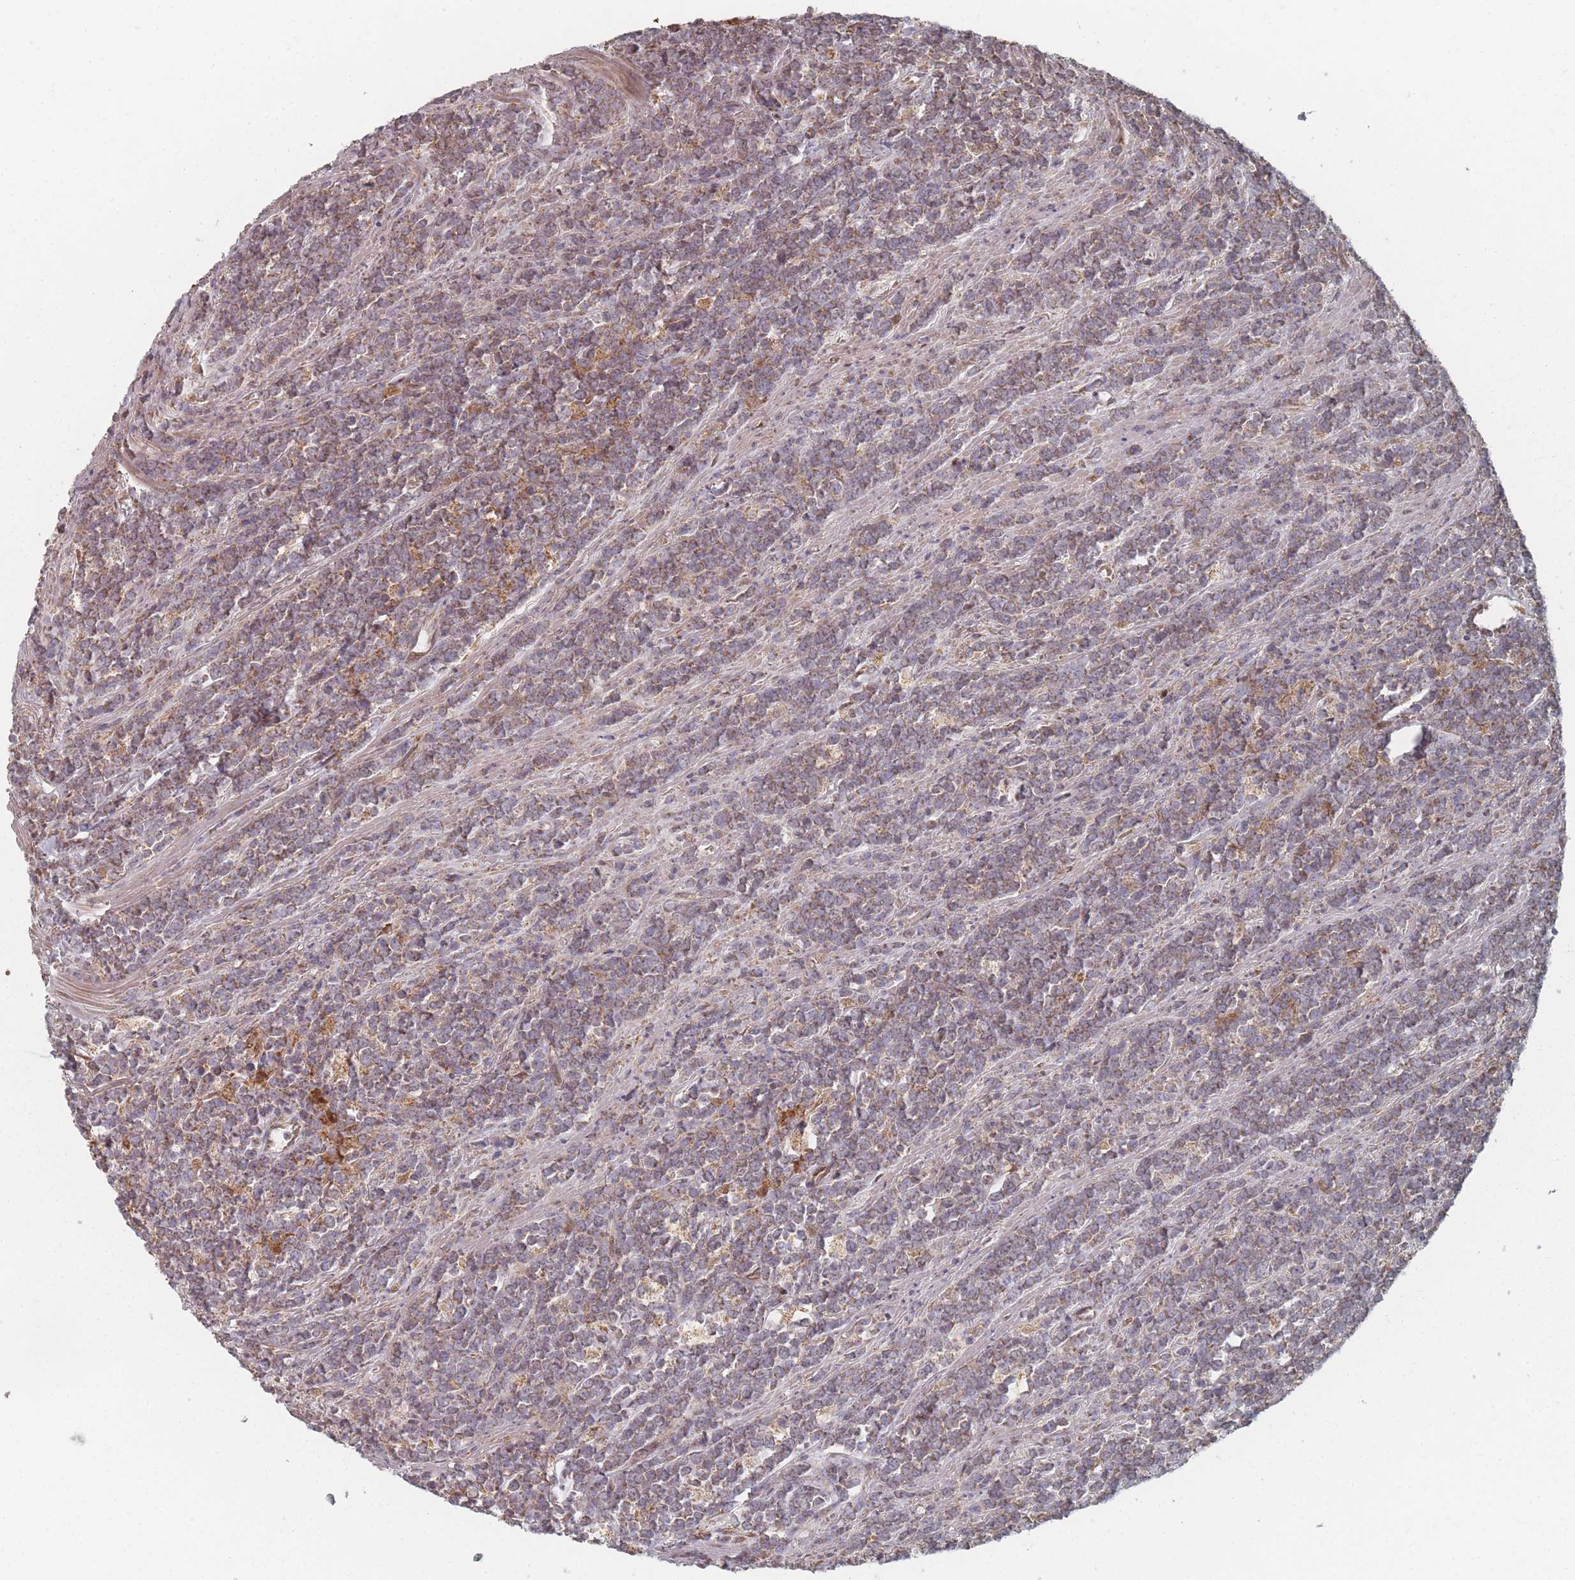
{"staining": {"intensity": "moderate", "quantity": ">75%", "location": "cytoplasmic/membranous"}, "tissue": "lymphoma", "cell_type": "Tumor cells", "image_type": "cancer", "snomed": [{"axis": "morphology", "description": "Malignant lymphoma, non-Hodgkin's type, High grade"}, {"axis": "topography", "description": "Small intestine"}, {"axis": "topography", "description": "Colon"}], "caption": "High-power microscopy captured an immunohistochemistry (IHC) histopathology image of lymphoma, revealing moderate cytoplasmic/membranous staining in approximately >75% of tumor cells.", "gene": "PSMB3", "patient": {"sex": "male", "age": 8}}